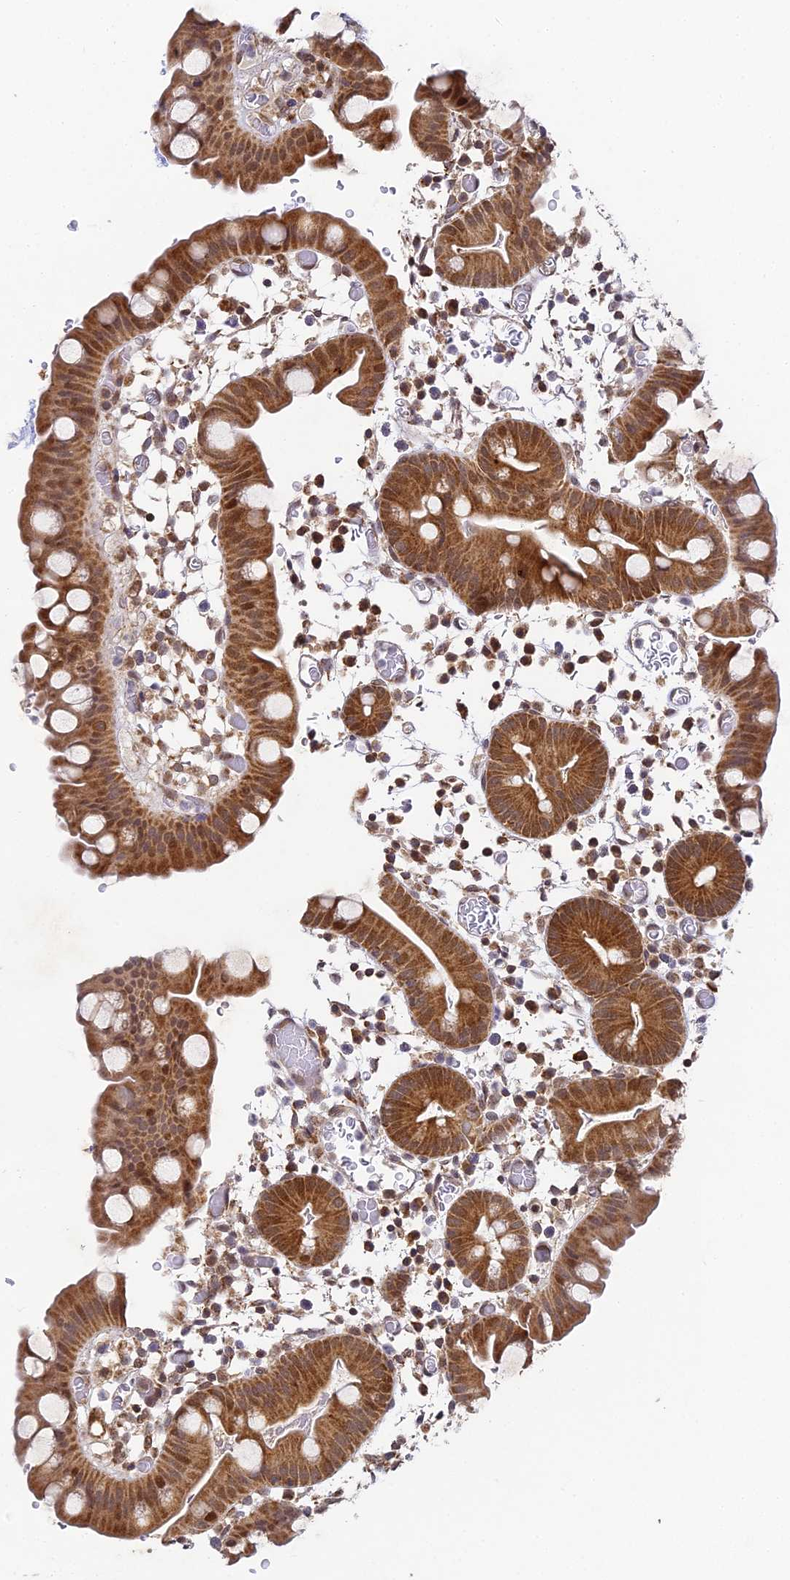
{"staining": {"intensity": "moderate", "quantity": ">75%", "location": "cytoplasmic/membranous,nuclear"}, "tissue": "small intestine", "cell_type": "Glandular cells", "image_type": "normal", "snomed": [{"axis": "morphology", "description": "Normal tissue, NOS"}, {"axis": "topography", "description": "Stomach, upper"}, {"axis": "topography", "description": "Stomach, lower"}, {"axis": "topography", "description": "Small intestine"}], "caption": "Immunohistochemical staining of benign human small intestine displays moderate cytoplasmic/membranous,nuclear protein positivity in about >75% of glandular cells.", "gene": "DNAAF10", "patient": {"sex": "male", "age": 68}}